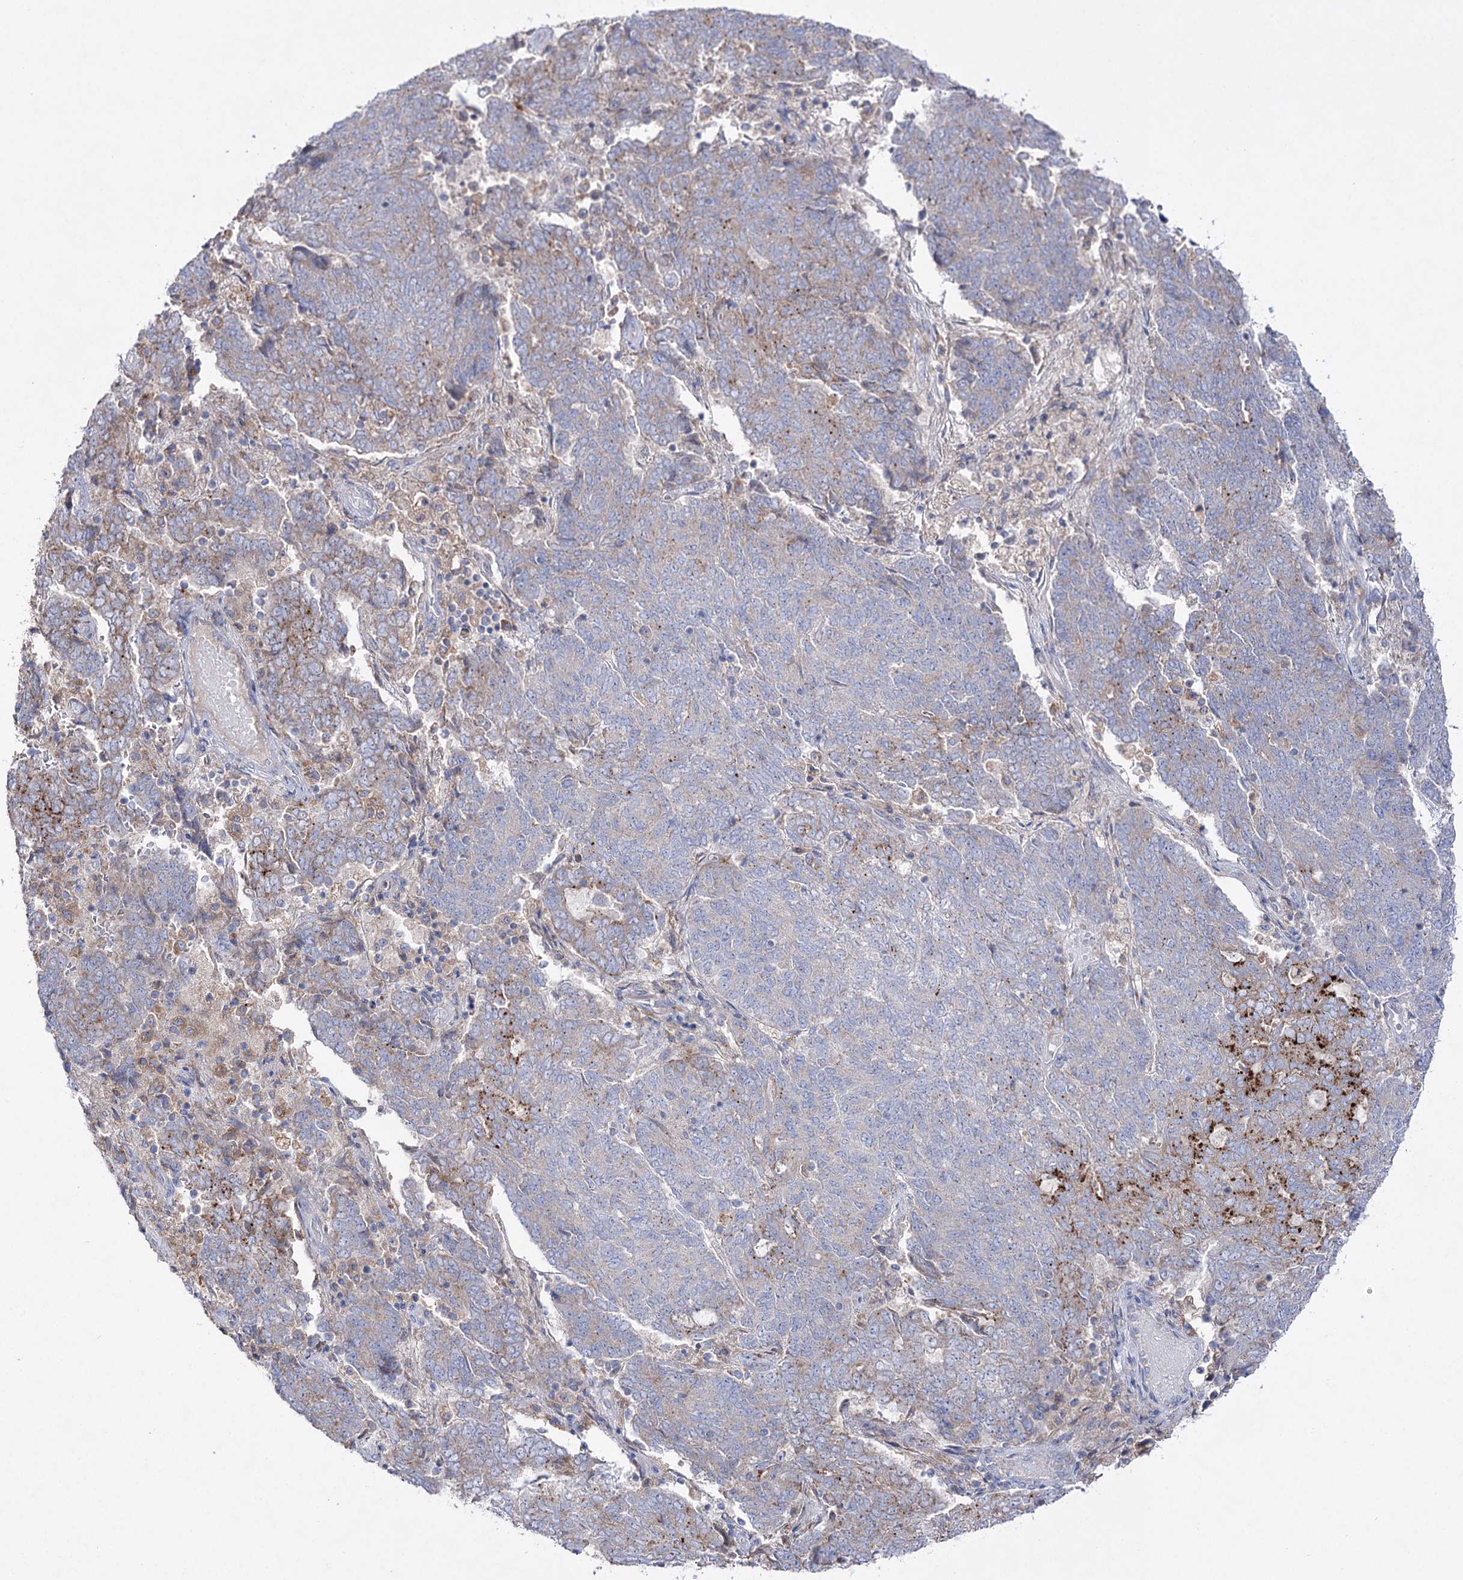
{"staining": {"intensity": "moderate", "quantity": "<25%", "location": "cytoplasmic/membranous"}, "tissue": "endometrial cancer", "cell_type": "Tumor cells", "image_type": "cancer", "snomed": [{"axis": "morphology", "description": "Adenocarcinoma, NOS"}, {"axis": "topography", "description": "Endometrium"}], "caption": "Protein analysis of endometrial adenocarcinoma tissue demonstrates moderate cytoplasmic/membranous staining in about <25% of tumor cells.", "gene": "NAGLU", "patient": {"sex": "female", "age": 80}}